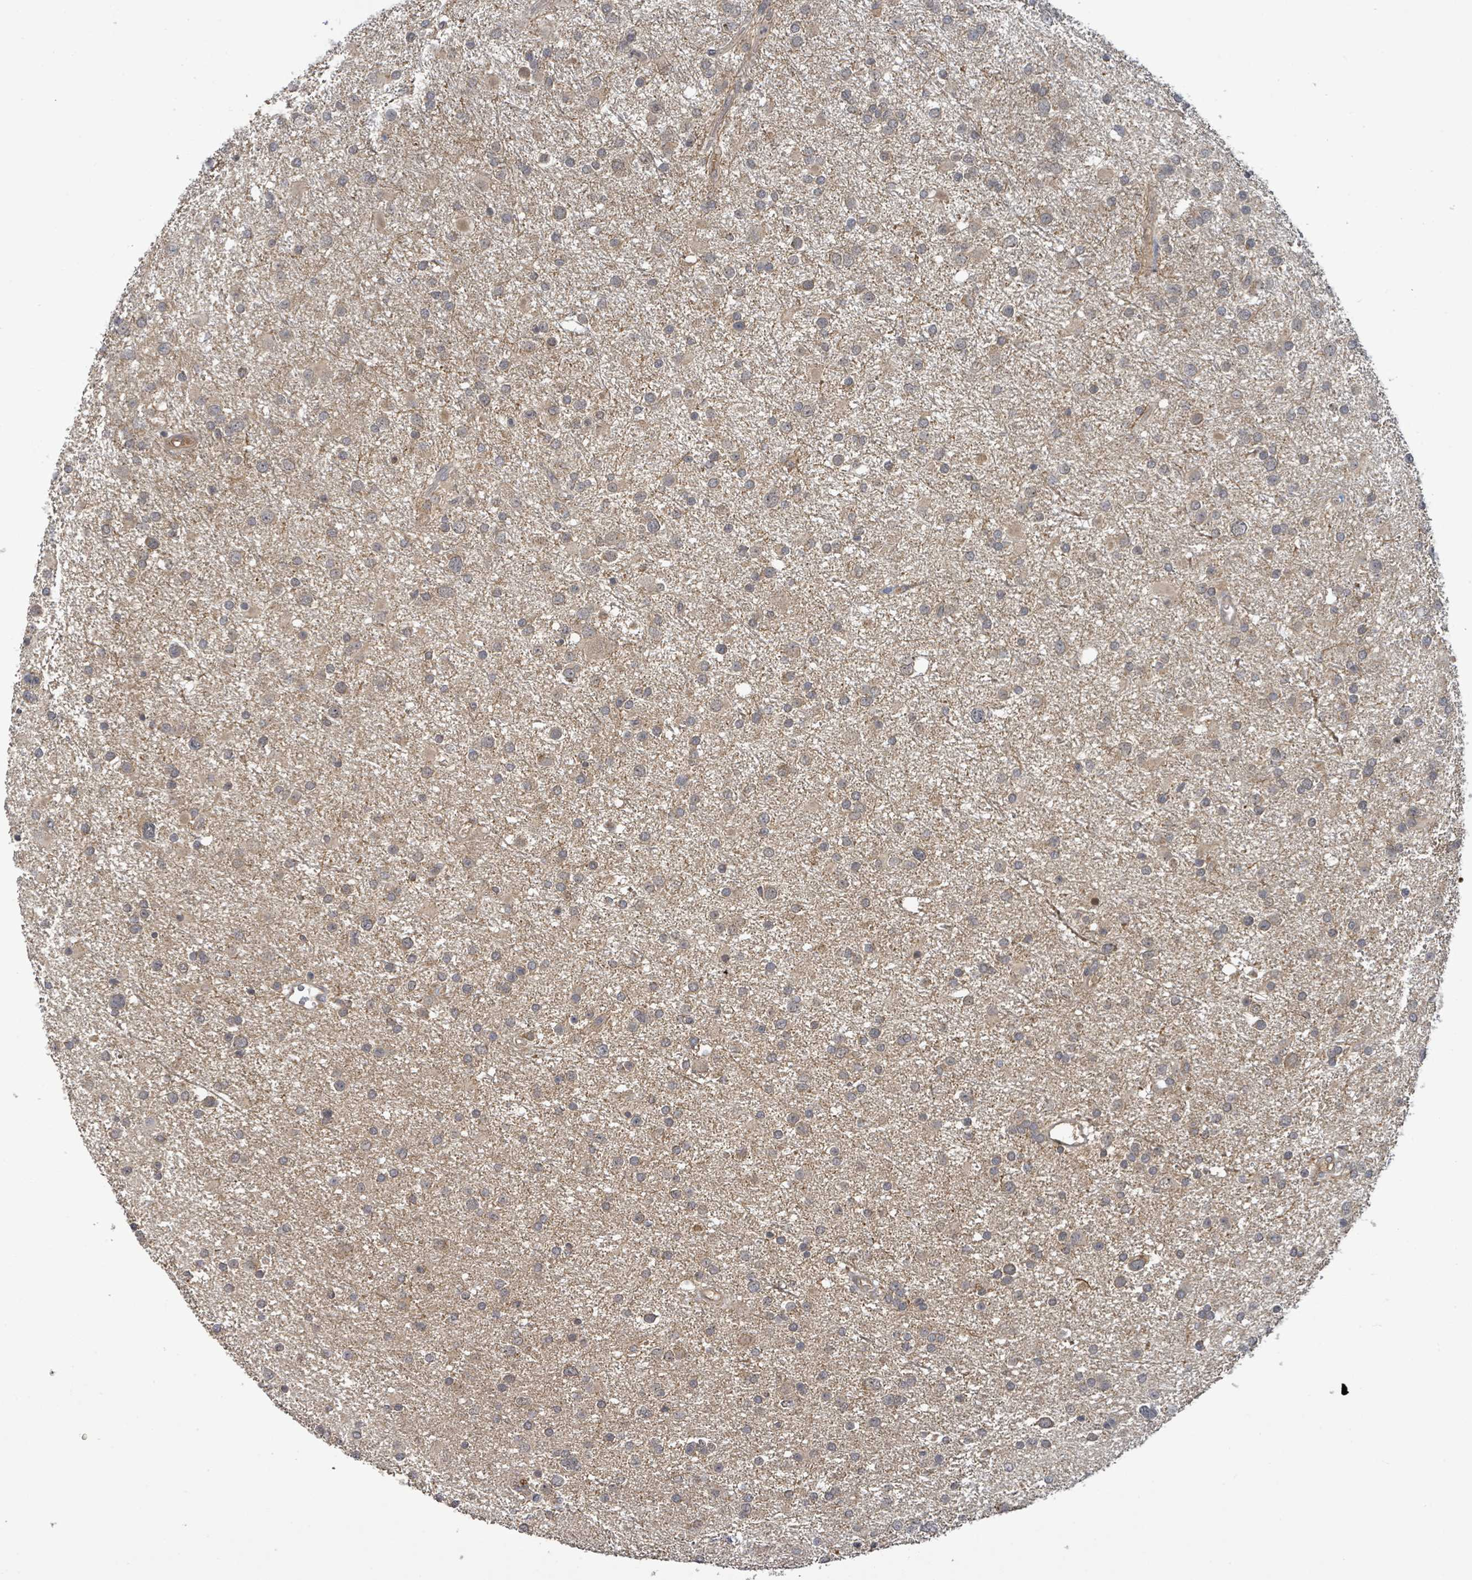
{"staining": {"intensity": "weak", "quantity": "25%-75%", "location": "cytoplasmic/membranous"}, "tissue": "glioma", "cell_type": "Tumor cells", "image_type": "cancer", "snomed": [{"axis": "morphology", "description": "Glioma, malignant, Low grade"}, {"axis": "topography", "description": "Brain"}], "caption": "Malignant glioma (low-grade) tissue demonstrates weak cytoplasmic/membranous expression in approximately 25%-75% of tumor cells", "gene": "ITGA11", "patient": {"sex": "female", "age": 32}}